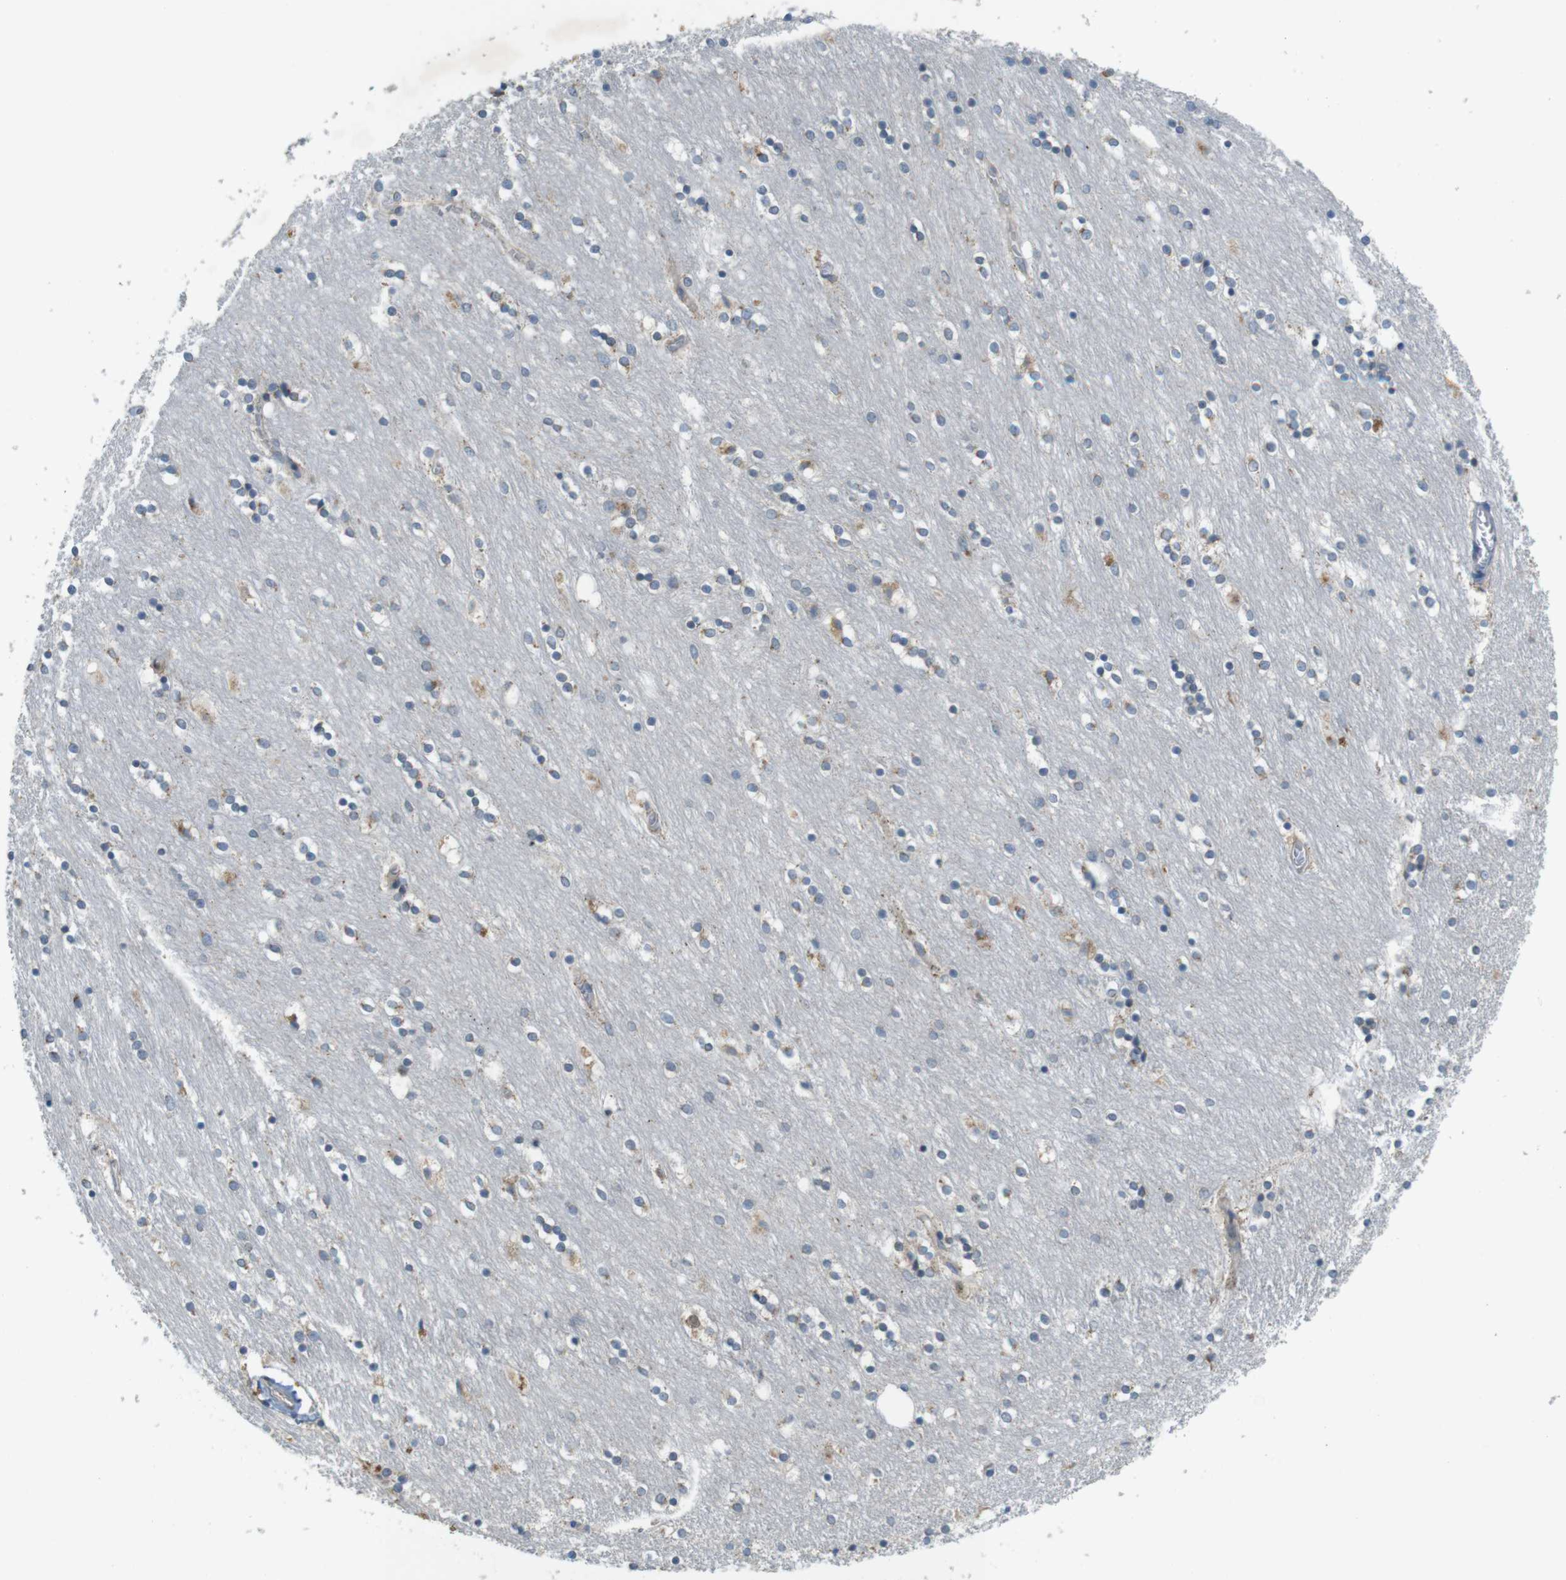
{"staining": {"intensity": "moderate", "quantity": "<25%", "location": "cytoplasmic/membranous"}, "tissue": "caudate", "cell_type": "Glial cells", "image_type": "normal", "snomed": [{"axis": "morphology", "description": "Normal tissue, NOS"}, {"axis": "topography", "description": "Lateral ventricle wall"}], "caption": "DAB immunohistochemical staining of normal caudate displays moderate cytoplasmic/membranous protein staining in about <25% of glial cells.", "gene": "YIPF3", "patient": {"sex": "female", "age": 54}}